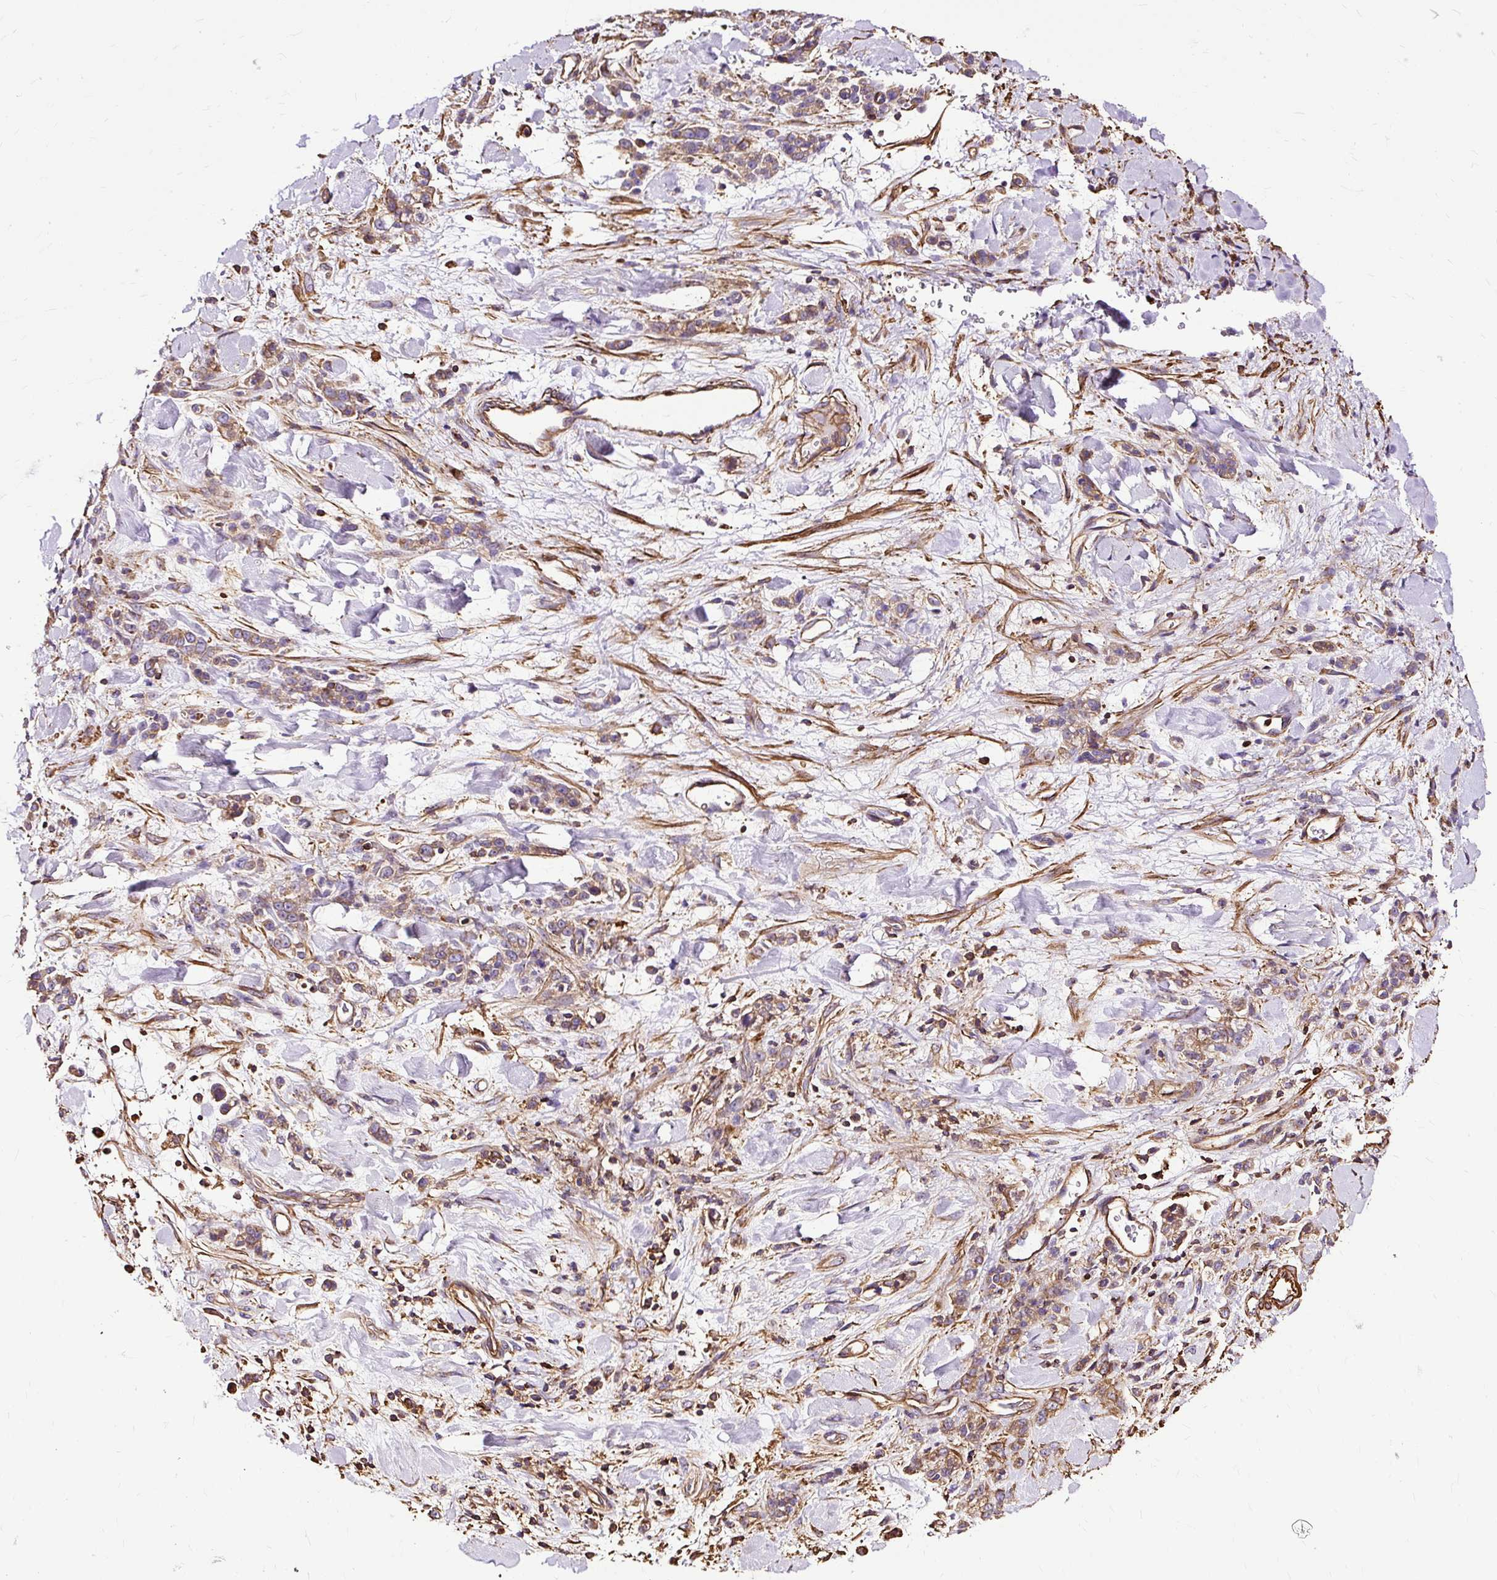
{"staining": {"intensity": "weak", "quantity": ">75%", "location": "cytoplasmic/membranous"}, "tissue": "stomach cancer", "cell_type": "Tumor cells", "image_type": "cancer", "snomed": [{"axis": "morphology", "description": "Normal tissue, NOS"}, {"axis": "morphology", "description": "Adenocarcinoma, NOS"}, {"axis": "topography", "description": "Stomach"}], "caption": "Immunohistochemistry (IHC) (DAB) staining of human stomach cancer (adenocarcinoma) demonstrates weak cytoplasmic/membranous protein expression in about >75% of tumor cells. Nuclei are stained in blue.", "gene": "KLHL11", "patient": {"sex": "male", "age": 82}}